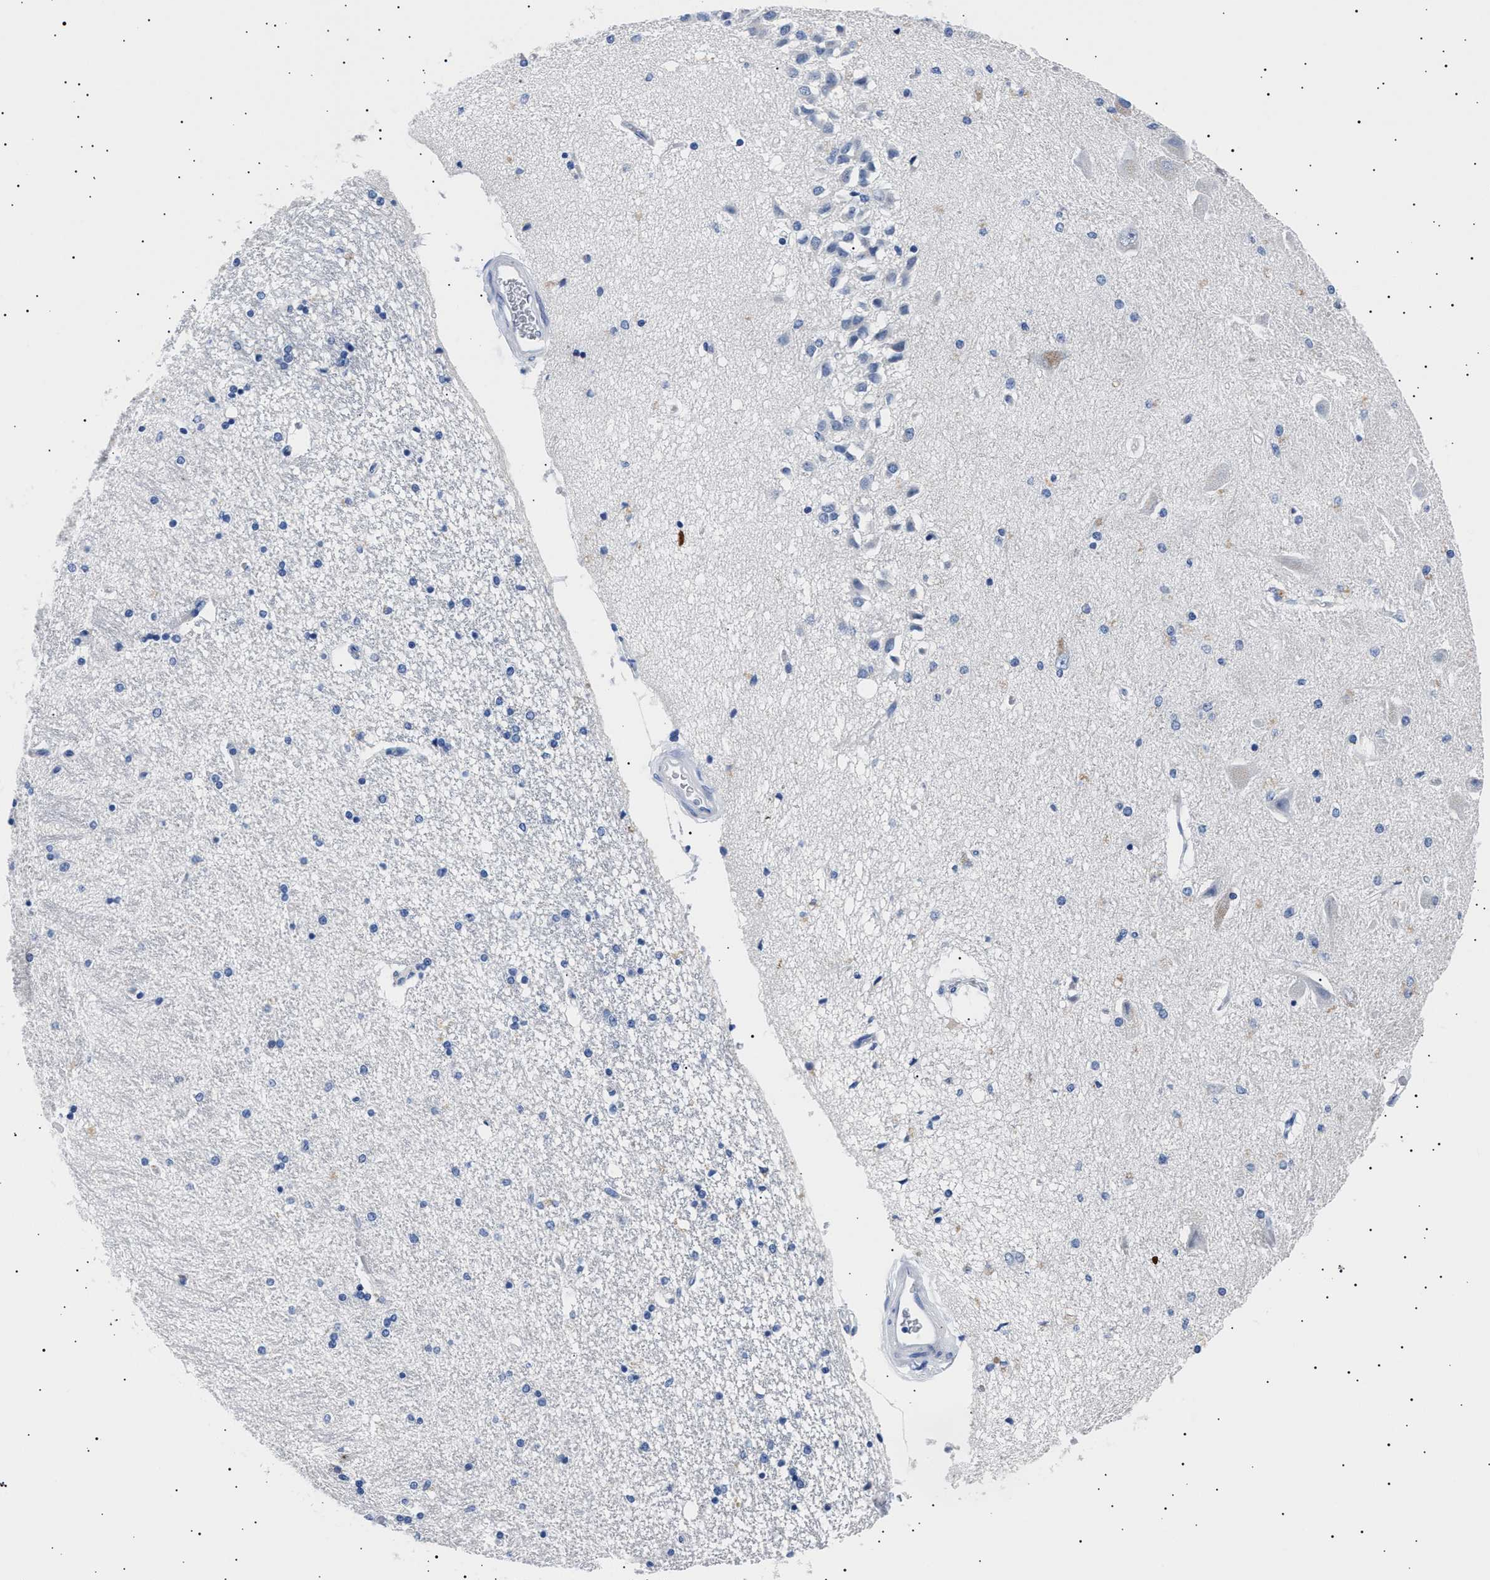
{"staining": {"intensity": "negative", "quantity": "none", "location": "none"}, "tissue": "hippocampus", "cell_type": "Glial cells", "image_type": "normal", "snomed": [{"axis": "morphology", "description": "Normal tissue, NOS"}, {"axis": "topography", "description": "Hippocampus"}], "caption": "Protein analysis of unremarkable hippocampus shows no significant staining in glial cells. (Stains: DAB immunohistochemistry (IHC) with hematoxylin counter stain, Microscopy: brightfield microscopy at high magnification).", "gene": "HEMGN", "patient": {"sex": "female", "age": 54}}